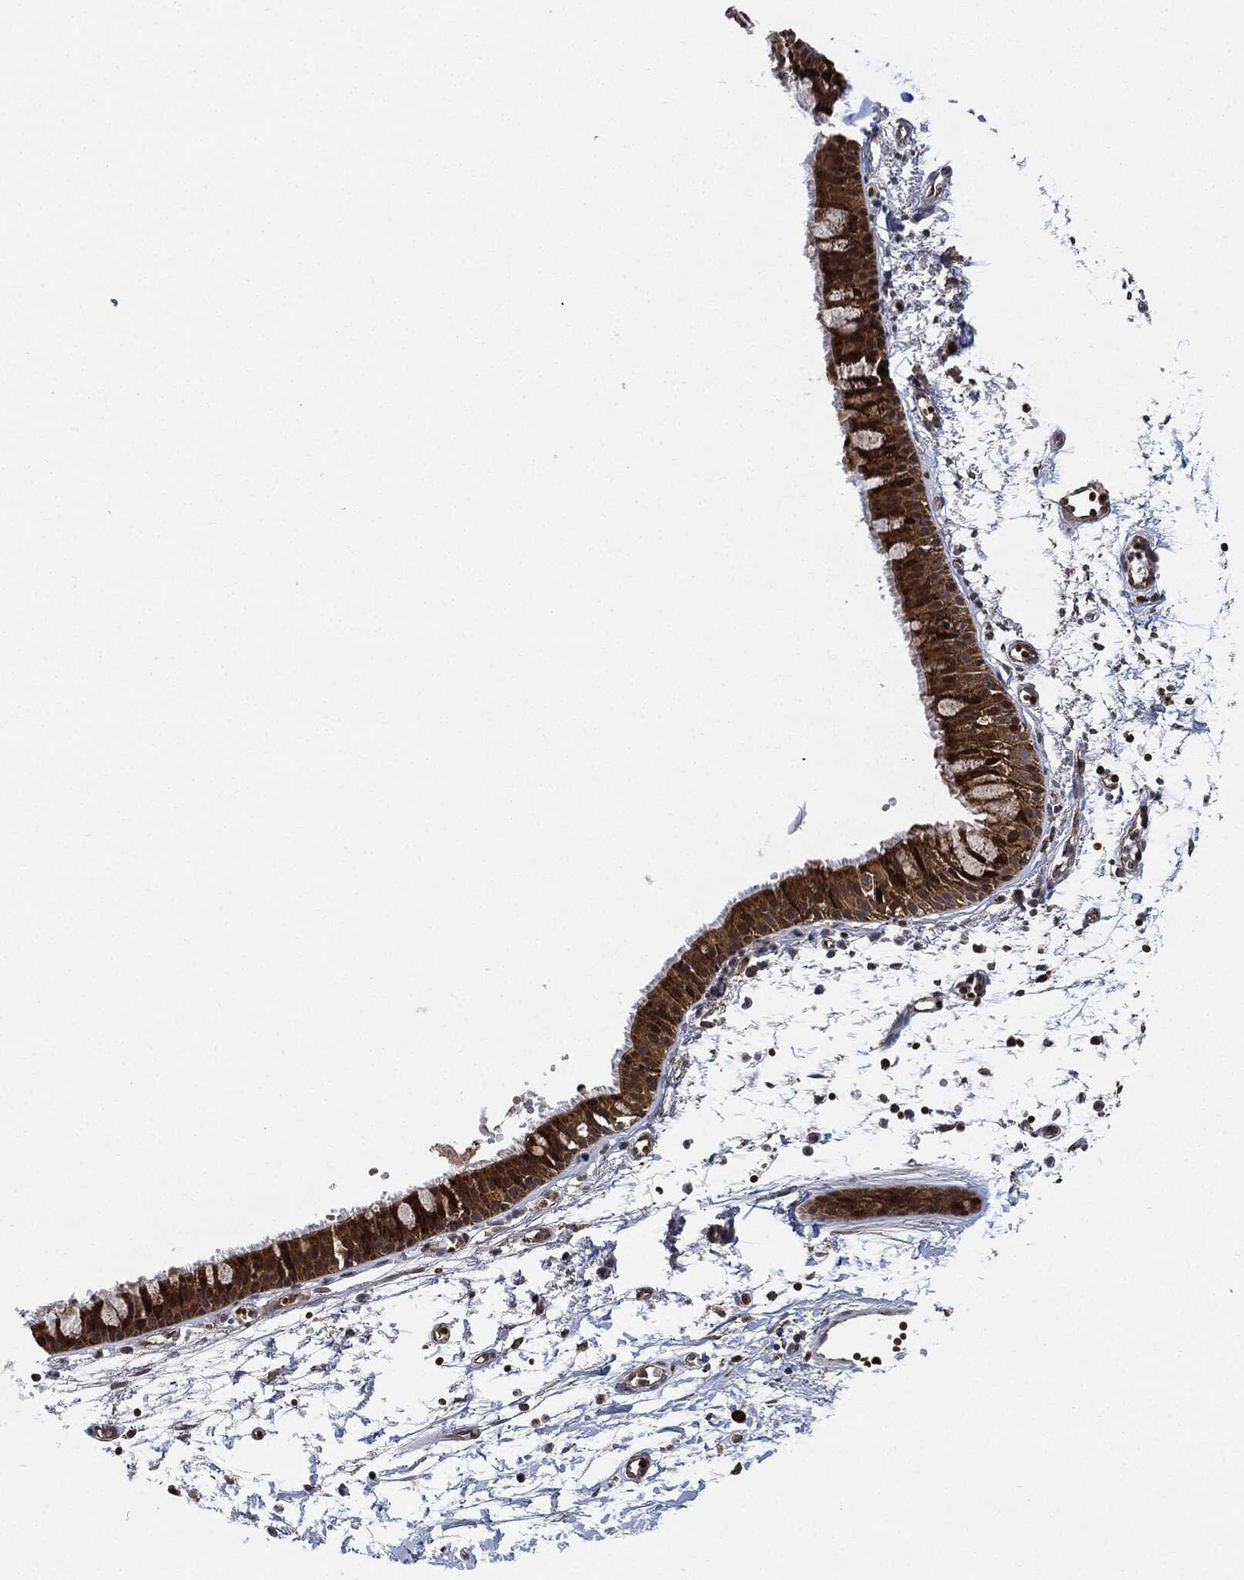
{"staining": {"intensity": "strong", "quantity": ">75%", "location": "cytoplasmic/membranous"}, "tissue": "bronchus", "cell_type": "Respiratory epithelial cells", "image_type": "normal", "snomed": [{"axis": "morphology", "description": "Normal tissue, NOS"}, {"axis": "topography", "description": "Cartilage tissue"}, {"axis": "topography", "description": "Bronchus"}], "caption": "A high-resolution histopathology image shows immunohistochemistry staining of benign bronchus, which exhibits strong cytoplasmic/membranous expression in approximately >75% of respiratory epithelial cells.", "gene": "RNASEL", "patient": {"sex": "male", "age": 66}}